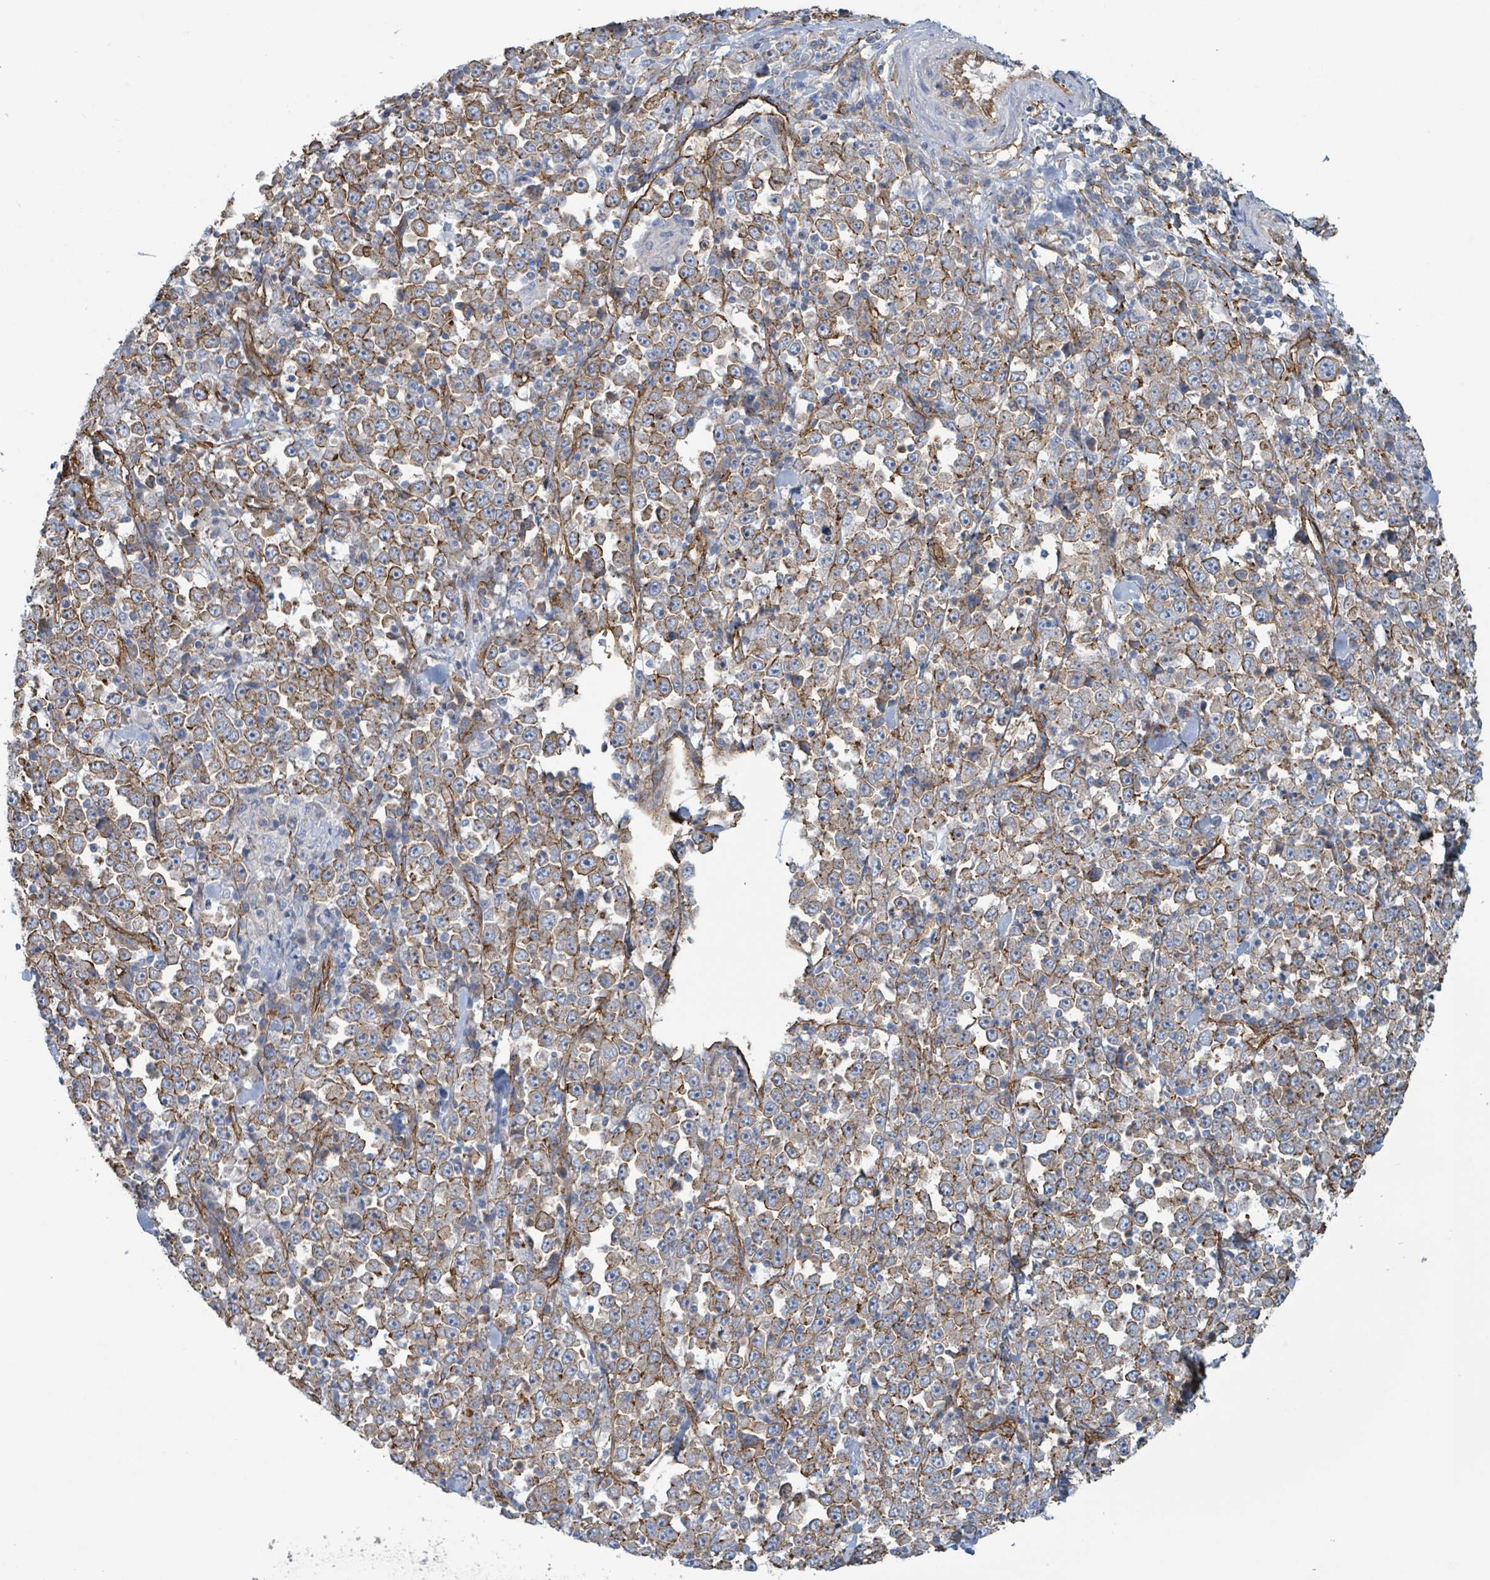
{"staining": {"intensity": "weak", "quantity": "<25%", "location": "cytoplasmic/membranous"}, "tissue": "stomach cancer", "cell_type": "Tumor cells", "image_type": "cancer", "snomed": [{"axis": "morphology", "description": "Normal tissue, NOS"}, {"axis": "morphology", "description": "Adenocarcinoma, NOS"}, {"axis": "topography", "description": "Stomach, upper"}, {"axis": "topography", "description": "Stomach"}], "caption": "An IHC micrograph of adenocarcinoma (stomach) is shown. There is no staining in tumor cells of adenocarcinoma (stomach).", "gene": "LDOC1", "patient": {"sex": "male", "age": 59}}